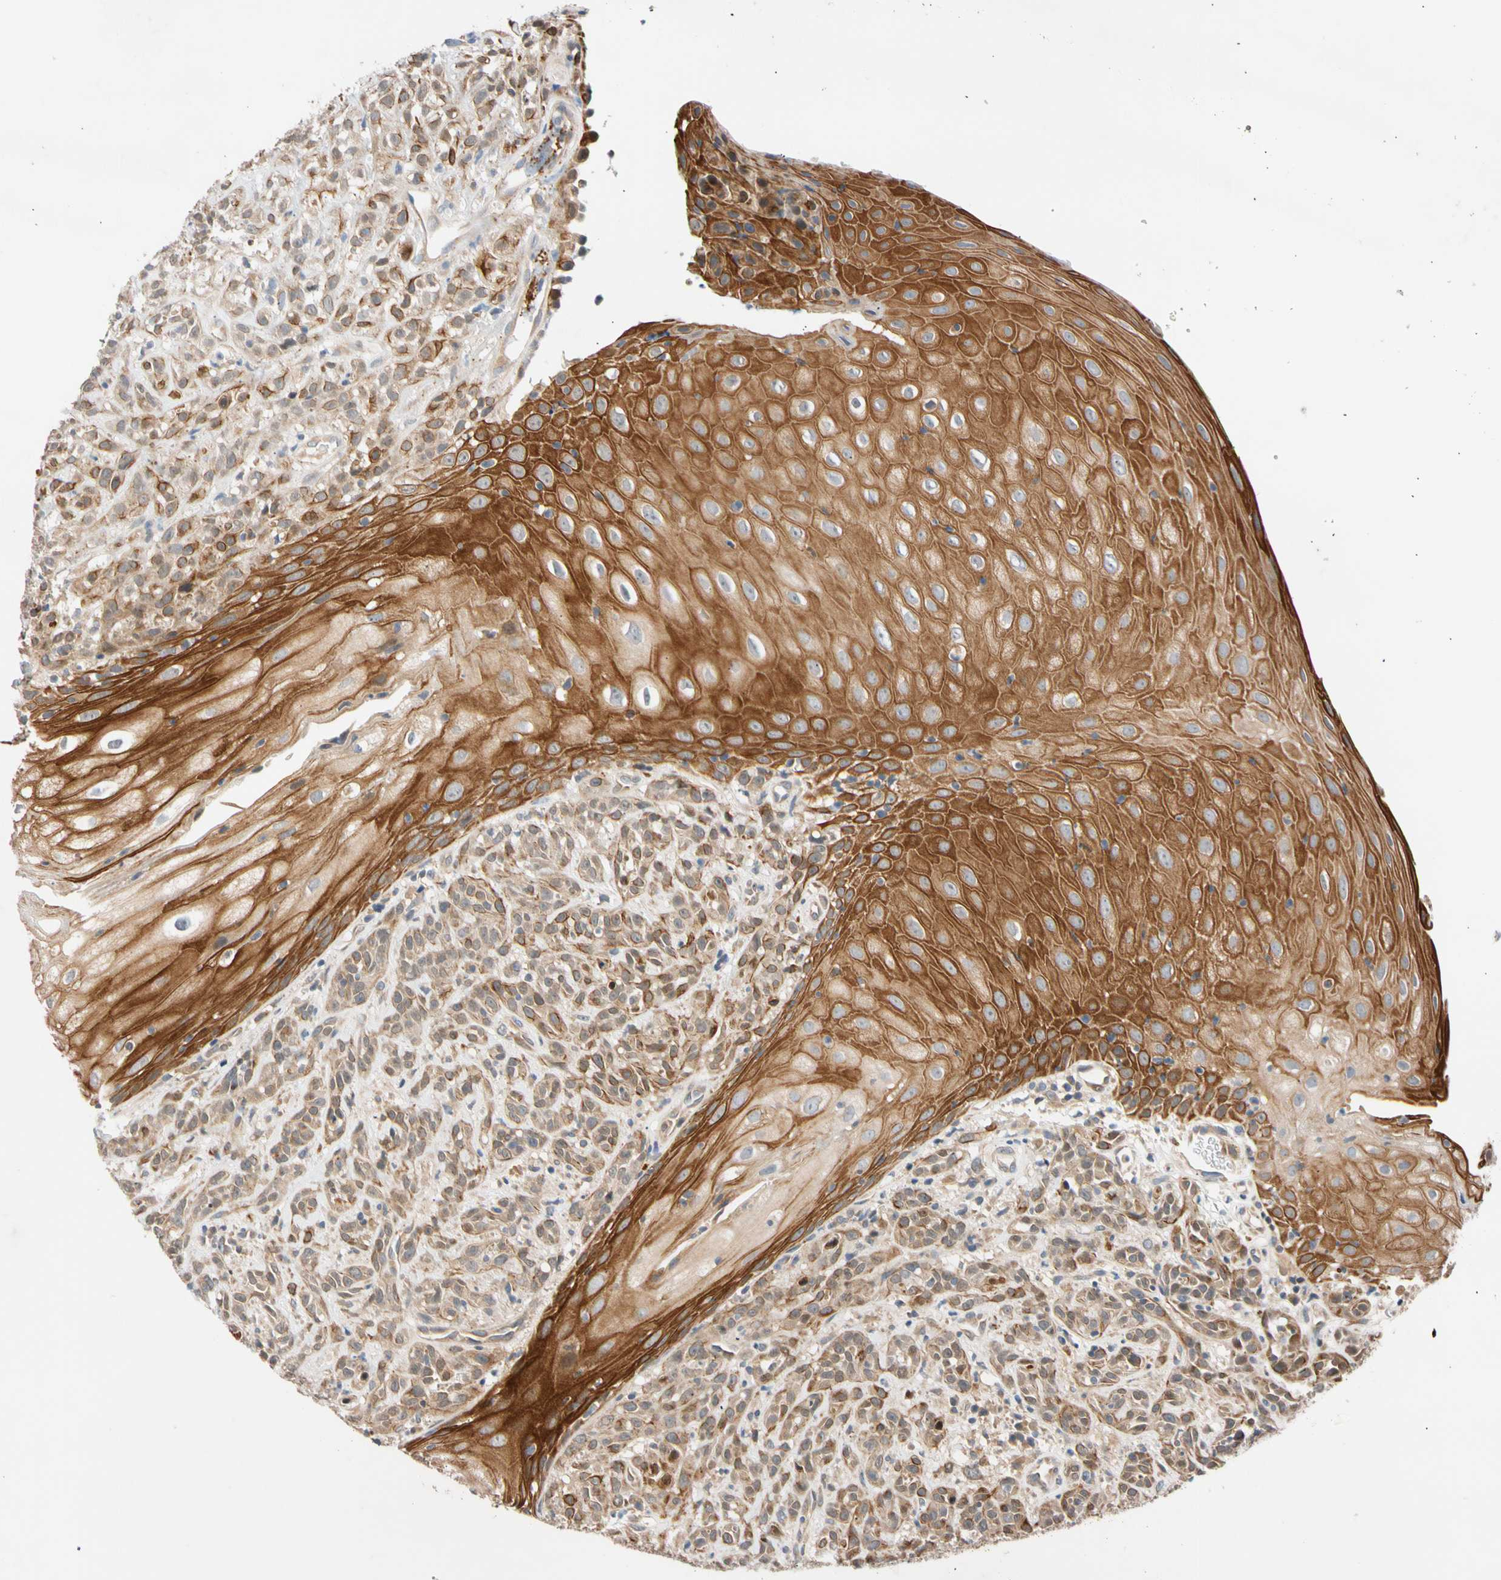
{"staining": {"intensity": "strong", "quantity": ">75%", "location": "cytoplasmic/membranous"}, "tissue": "head and neck cancer", "cell_type": "Tumor cells", "image_type": "cancer", "snomed": [{"axis": "morphology", "description": "Normal tissue, NOS"}, {"axis": "morphology", "description": "Squamous cell carcinoma, NOS"}, {"axis": "topography", "description": "Cartilage tissue"}, {"axis": "topography", "description": "Head-Neck"}], "caption": "Brown immunohistochemical staining in head and neck squamous cell carcinoma demonstrates strong cytoplasmic/membranous positivity in about >75% of tumor cells. The protein is shown in brown color, while the nuclei are stained blue.", "gene": "CNST", "patient": {"sex": "male", "age": 62}}